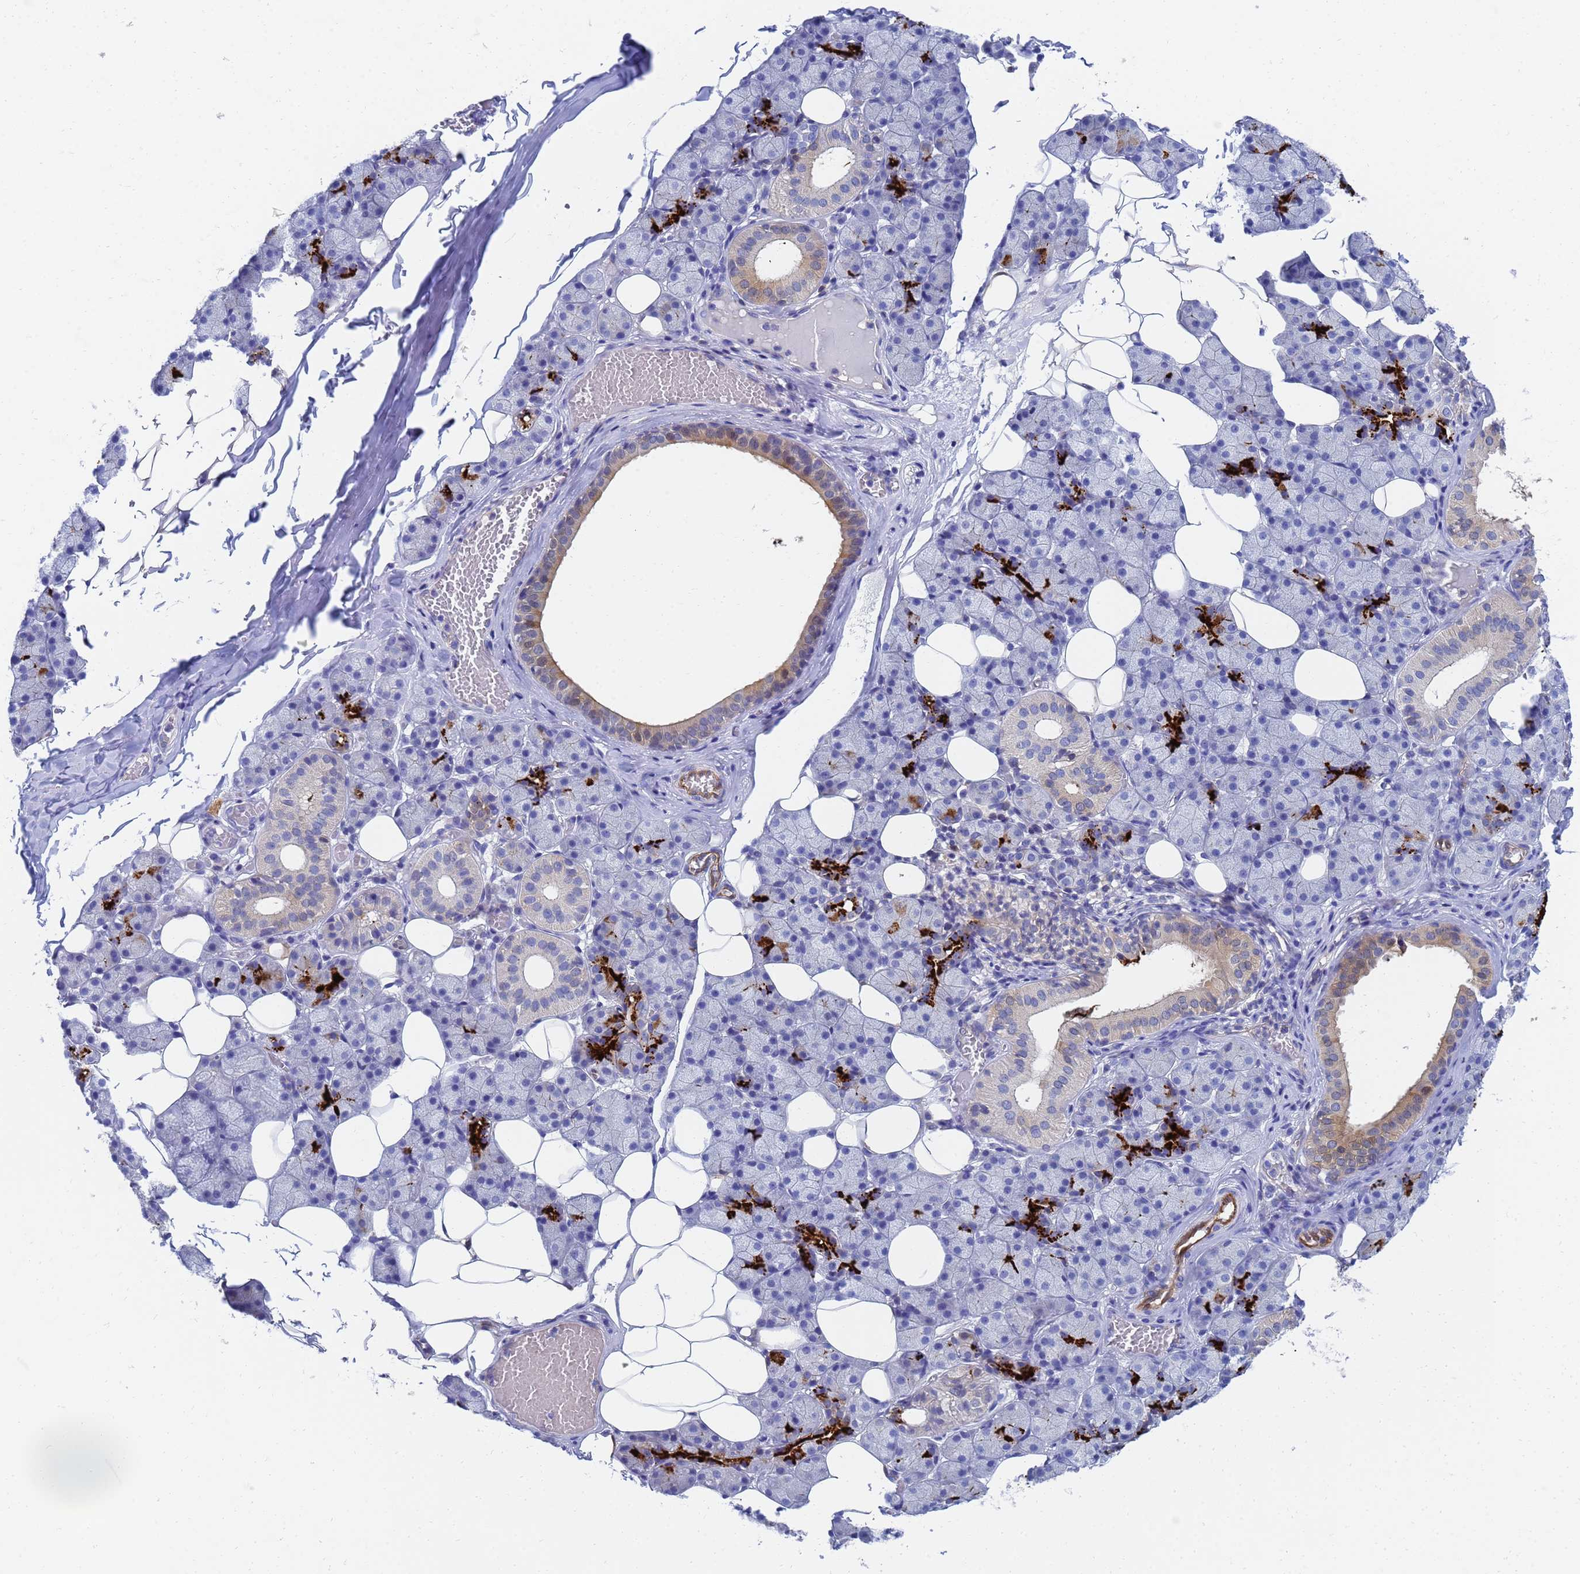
{"staining": {"intensity": "strong", "quantity": "<25%", "location": "cytoplasmic/membranous"}, "tissue": "salivary gland", "cell_type": "Glandular cells", "image_type": "normal", "snomed": [{"axis": "morphology", "description": "Normal tissue, NOS"}, {"axis": "topography", "description": "Salivary gland"}], "caption": "Immunohistochemical staining of normal salivary gland reveals <25% levels of strong cytoplasmic/membranous protein expression in approximately <25% of glandular cells. The staining was performed using DAB (3,3'-diaminobenzidine), with brown indicating positive protein expression. Nuclei are stained blue with hematoxylin.", "gene": "GCHFR", "patient": {"sex": "female", "age": 33}}